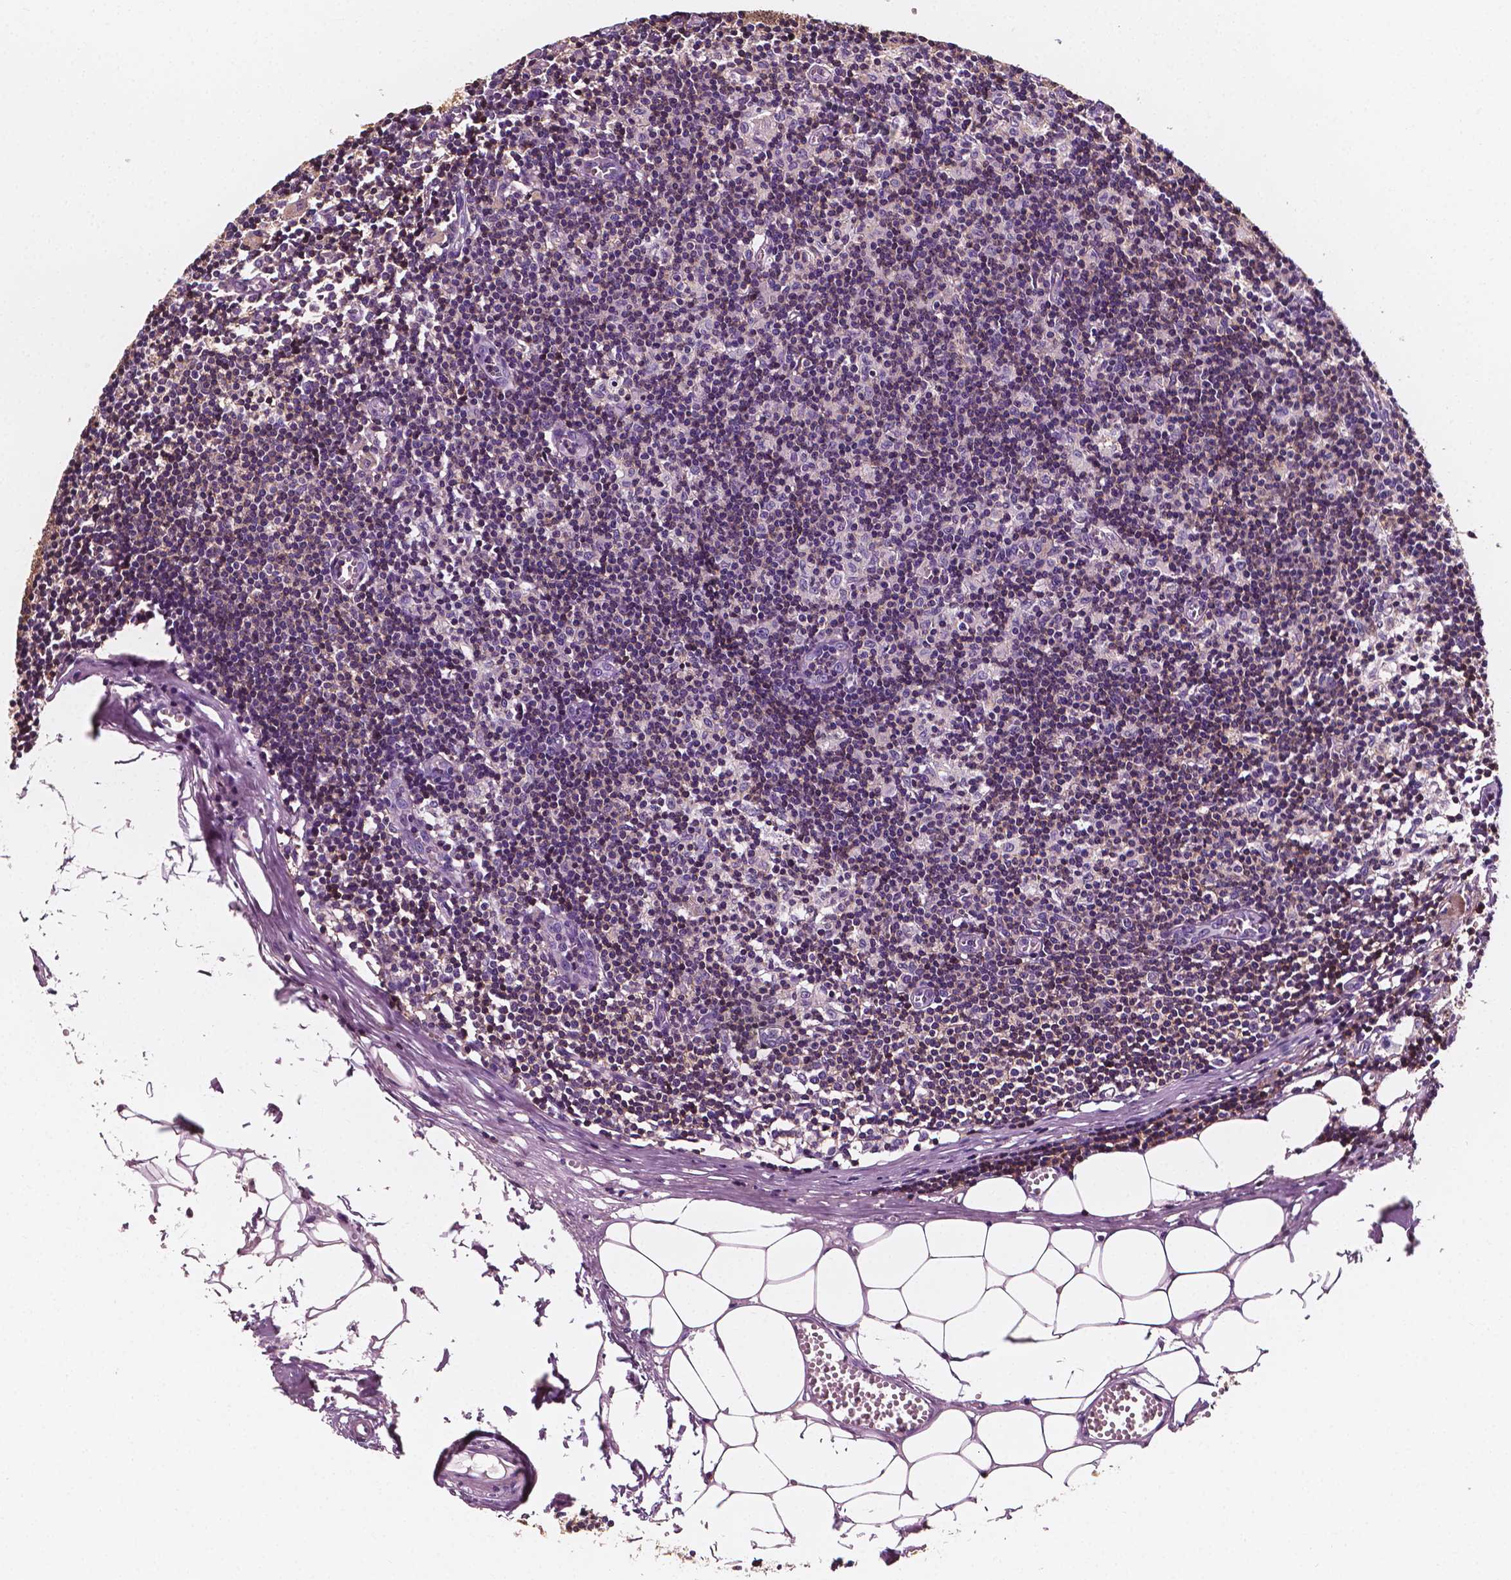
{"staining": {"intensity": "strong", "quantity": "<25%", "location": "cytoplasmic/membranous"}, "tissue": "lymph node", "cell_type": "Non-germinal center cells", "image_type": "normal", "snomed": [{"axis": "morphology", "description": "Normal tissue, NOS"}, {"axis": "topography", "description": "Lymph node"}], "caption": "Protein expression analysis of unremarkable human lymph node reveals strong cytoplasmic/membranous expression in about <25% of non-germinal center cells. (brown staining indicates protein expression, while blue staining denotes nuclei).", "gene": "PTPRC", "patient": {"sex": "female", "age": 52}}